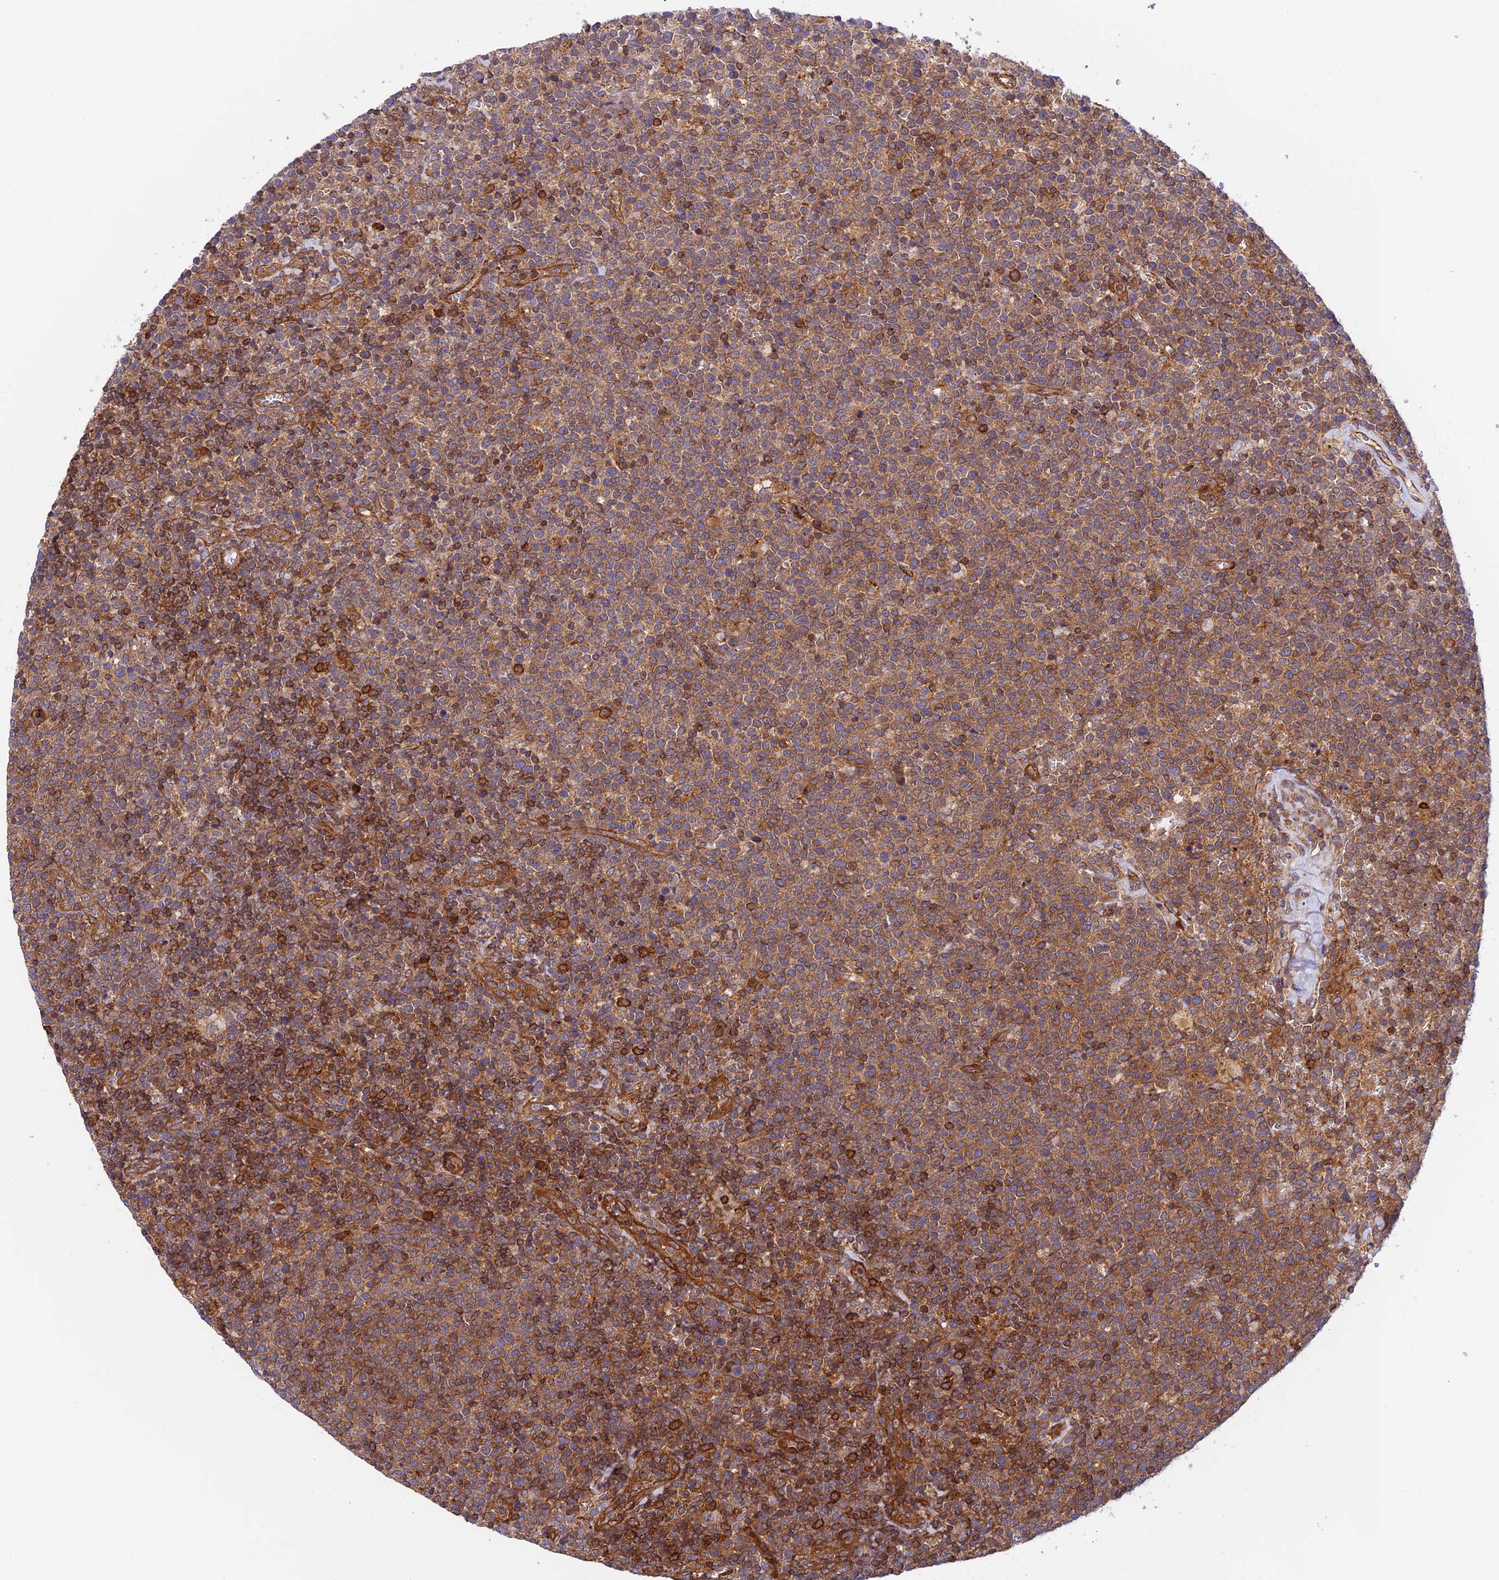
{"staining": {"intensity": "moderate", "quantity": ">75%", "location": "cytoplasmic/membranous"}, "tissue": "lymphoma", "cell_type": "Tumor cells", "image_type": "cancer", "snomed": [{"axis": "morphology", "description": "Malignant lymphoma, non-Hodgkin's type, High grade"}, {"axis": "topography", "description": "Lymph node"}], "caption": "Immunohistochemical staining of malignant lymphoma, non-Hodgkin's type (high-grade) displays medium levels of moderate cytoplasmic/membranous positivity in about >75% of tumor cells.", "gene": "EVI5L", "patient": {"sex": "male", "age": 61}}